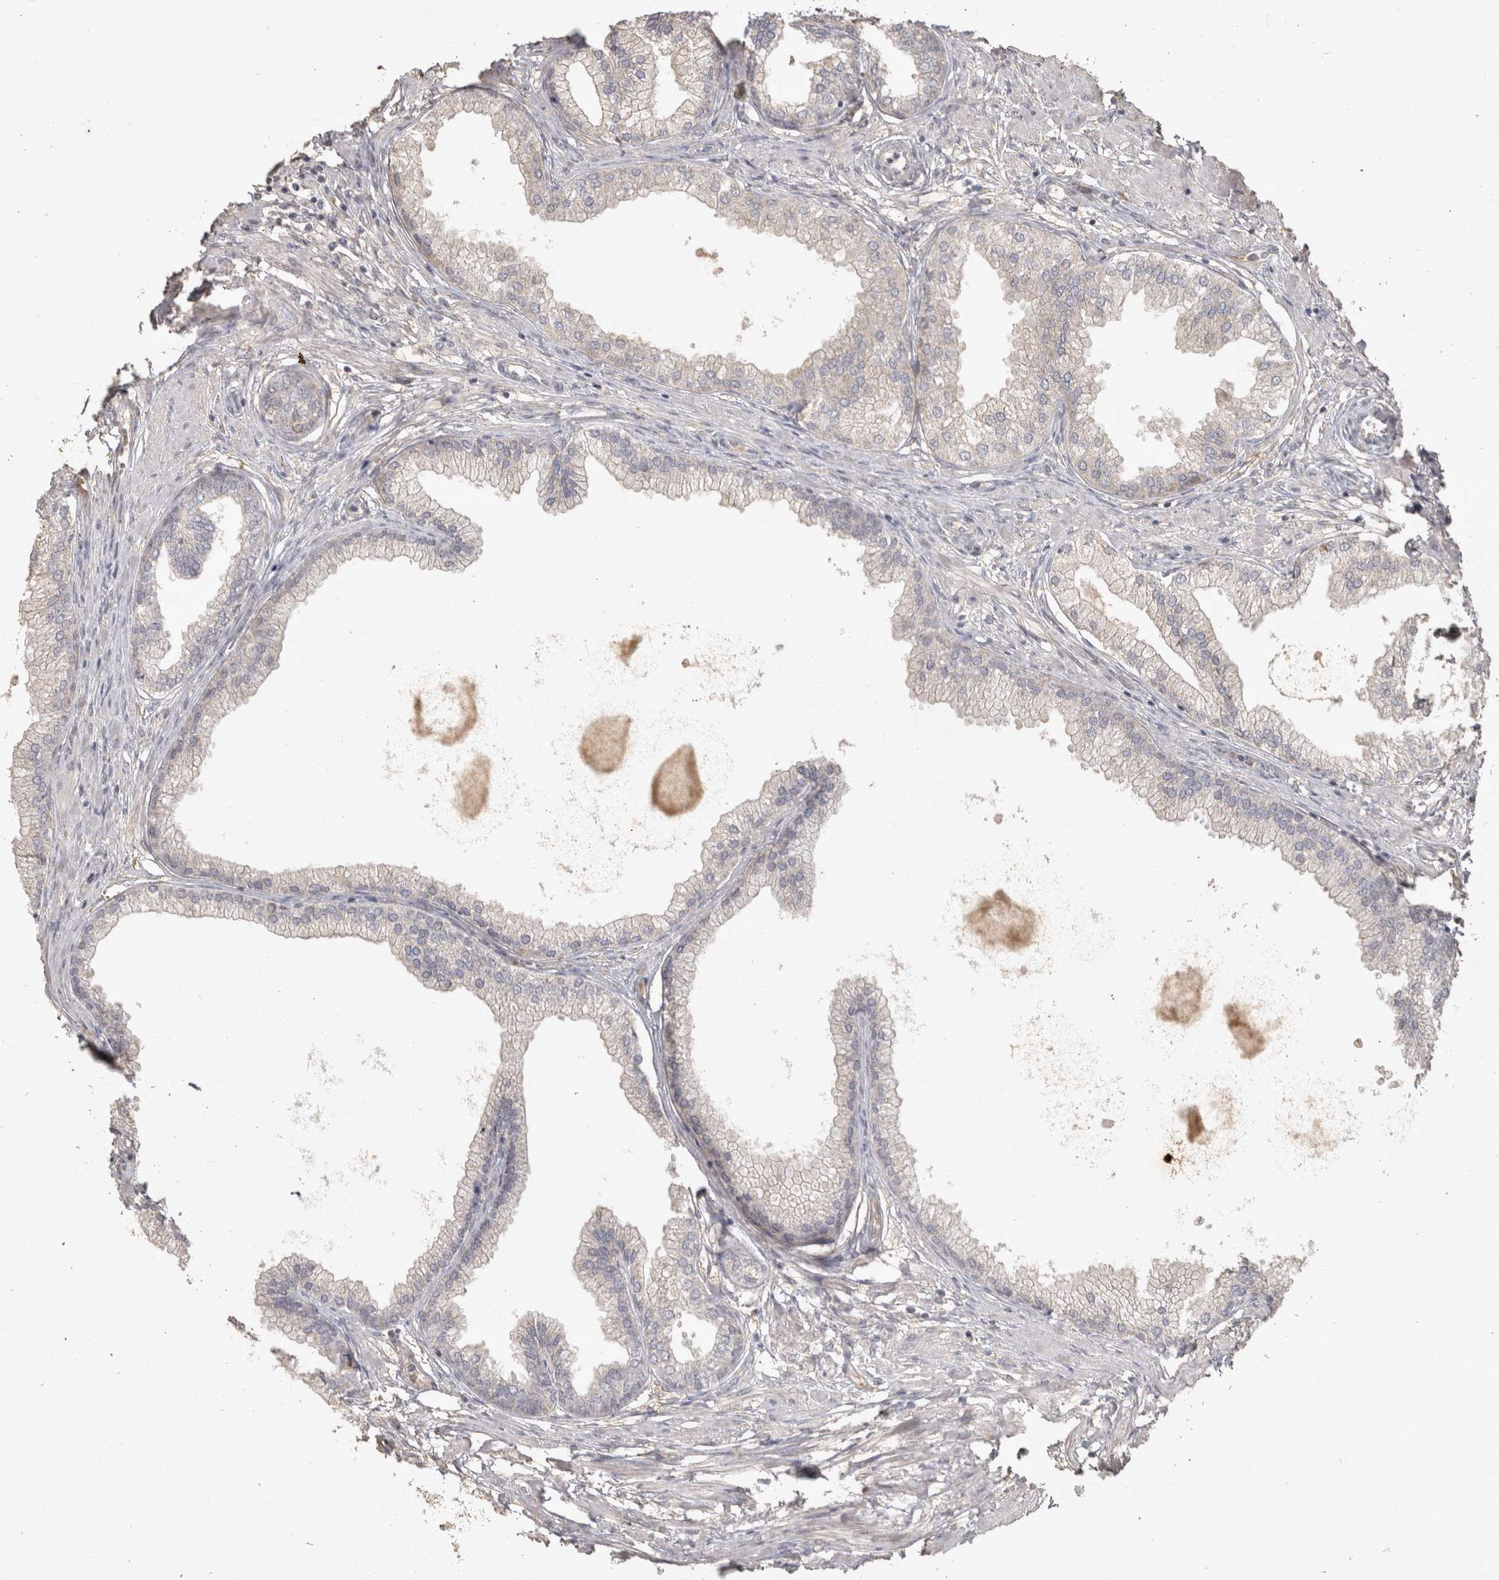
{"staining": {"intensity": "negative", "quantity": "none", "location": "none"}, "tissue": "prostate", "cell_type": "Glandular cells", "image_type": "normal", "snomed": [{"axis": "morphology", "description": "Normal tissue, NOS"}, {"axis": "morphology", "description": "Urothelial carcinoma, Low grade"}, {"axis": "topography", "description": "Urinary bladder"}, {"axis": "topography", "description": "Prostate"}], "caption": "DAB immunohistochemical staining of benign prostate exhibits no significant positivity in glandular cells. The staining was performed using DAB to visualize the protein expression in brown, while the nuclei were stained in blue with hematoxylin (Magnification: 20x).", "gene": "OSTN", "patient": {"sex": "male", "age": 60}}